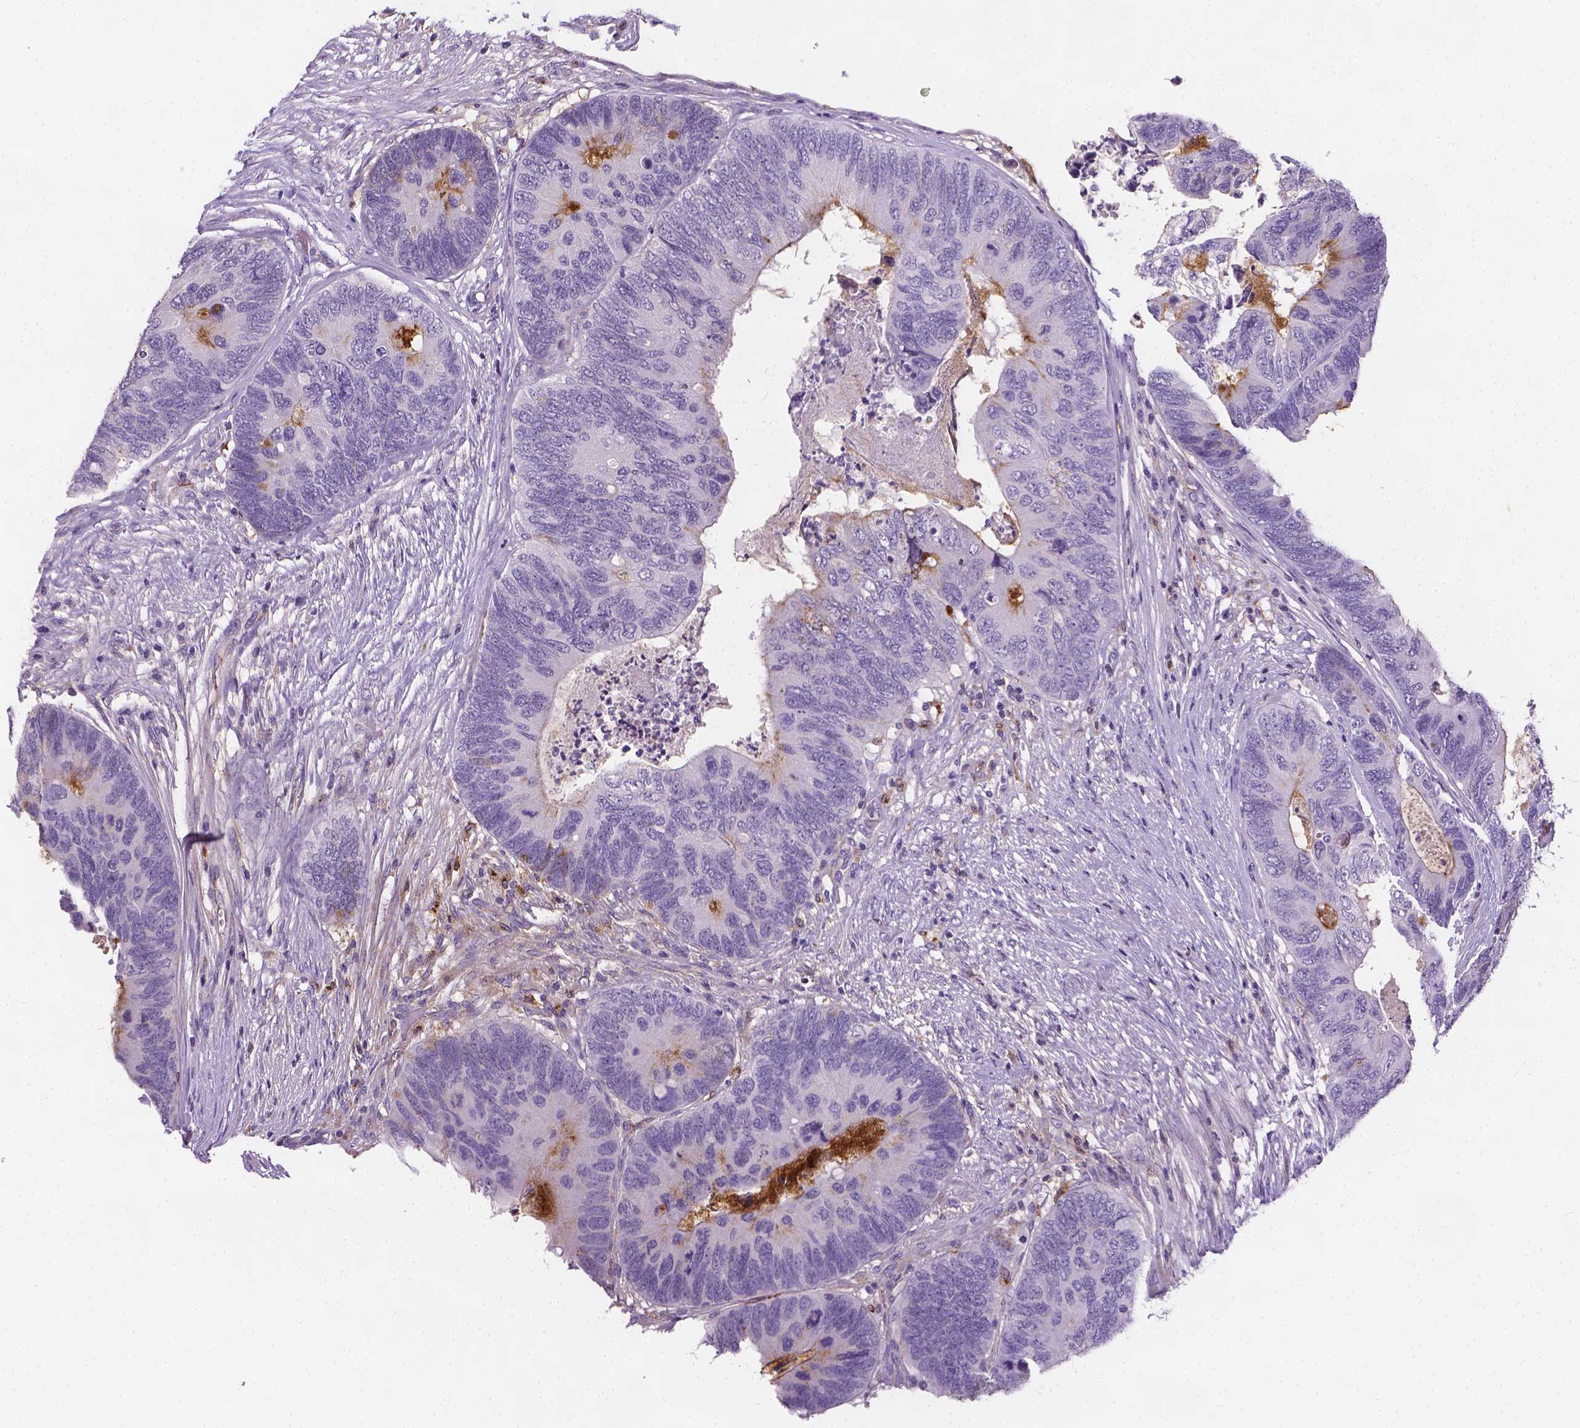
{"staining": {"intensity": "negative", "quantity": "none", "location": "none"}, "tissue": "colorectal cancer", "cell_type": "Tumor cells", "image_type": "cancer", "snomed": [{"axis": "morphology", "description": "Adenocarcinoma, NOS"}, {"axis": "topography", "description": "Colon"}], "caption": "Immunohistochemistry (IHC) histopathology image of human colorectal cancer (adenocarcinoma) stained for a protein (brown), which displays no positivity in tumor cells.", "gene": "APOE", "patient": {"sex": "female", "age": 67}}